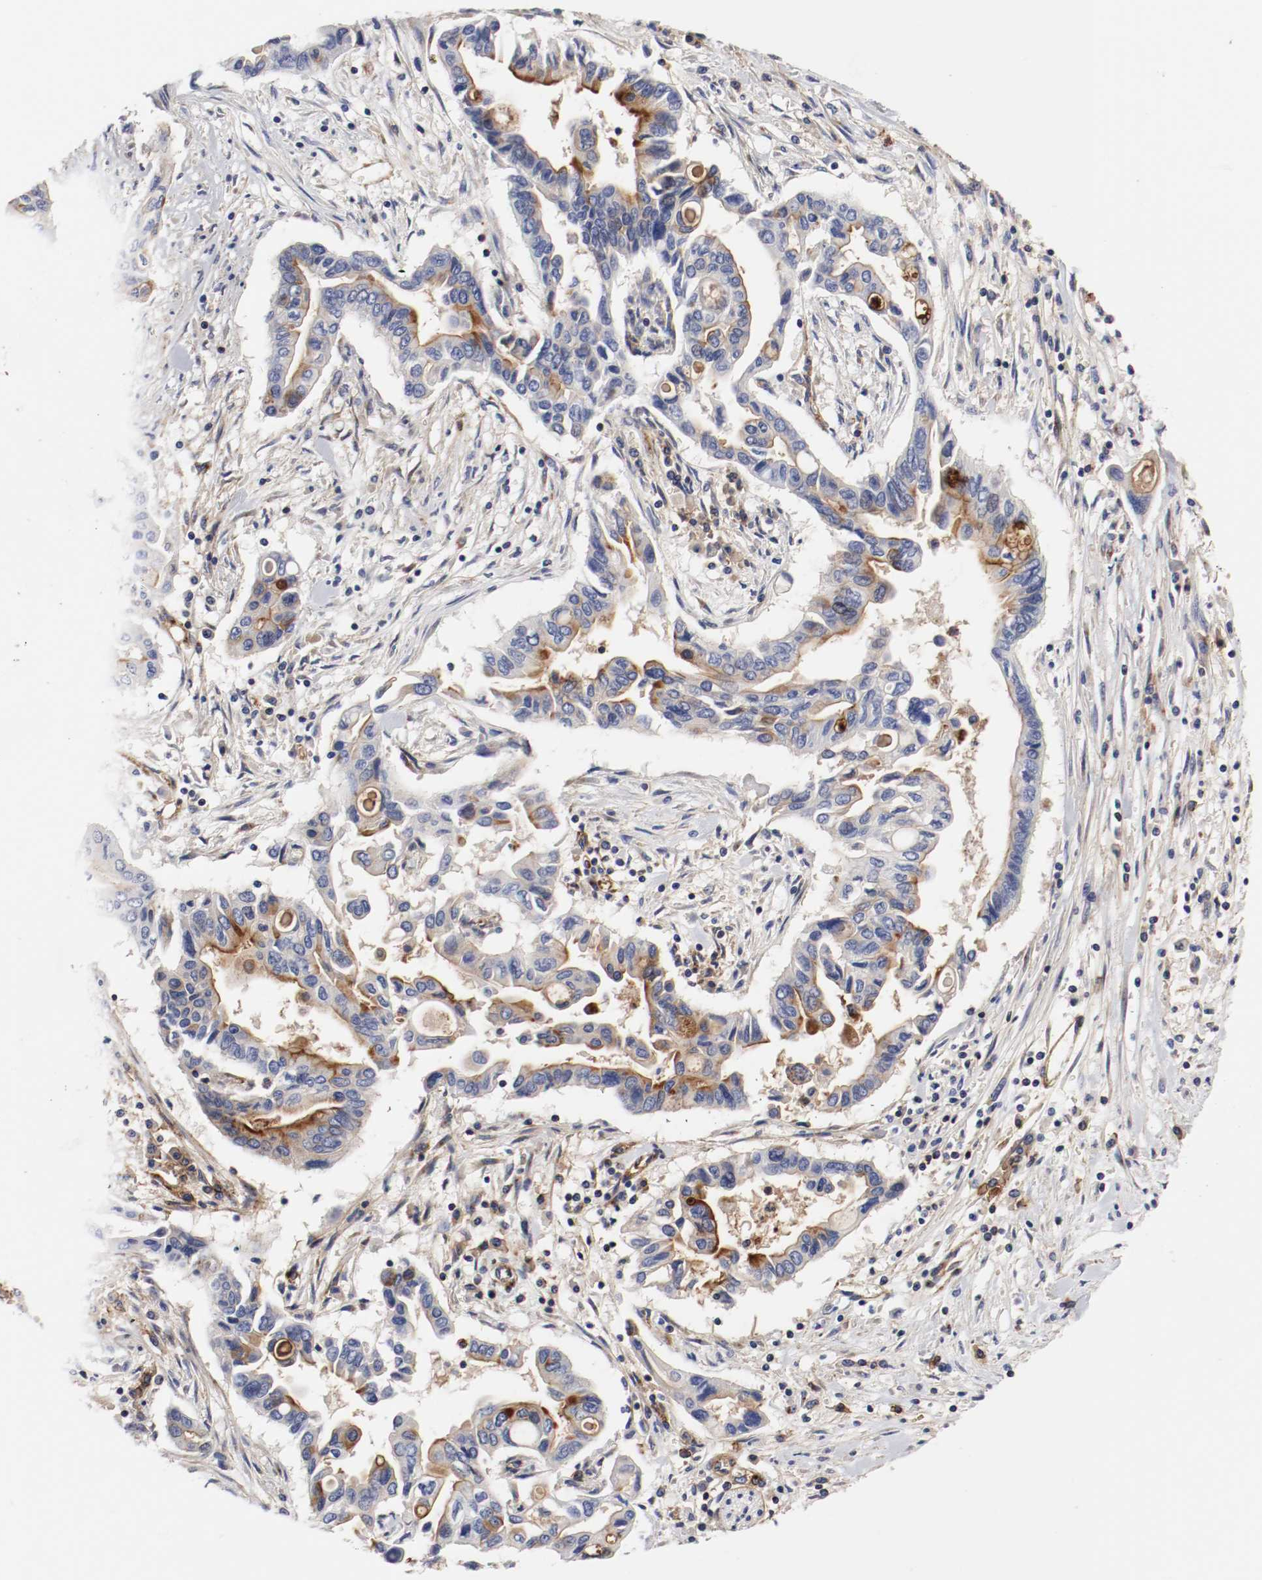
{"staining": {"intensity": "moderate", "quantity": "25%-75%", "location": "cytoplasmic/membranous"}, "tissue": "pancreatic cancer", "cell_type": "Tumor cells", "image_type": "cancer", "snomed": [{"axis": "morphology", "description": "Adenocarcinoma, NOS"}, {"axis": "topography", "description": "Pancreas"}], "caption": "A brown stain shows moderate cytoplasmic/membranous staining of a protein in human pancreatic cancer tumor cells.", "gene": "IFITM1", "patient": {"sex": "female", "age": 57}}